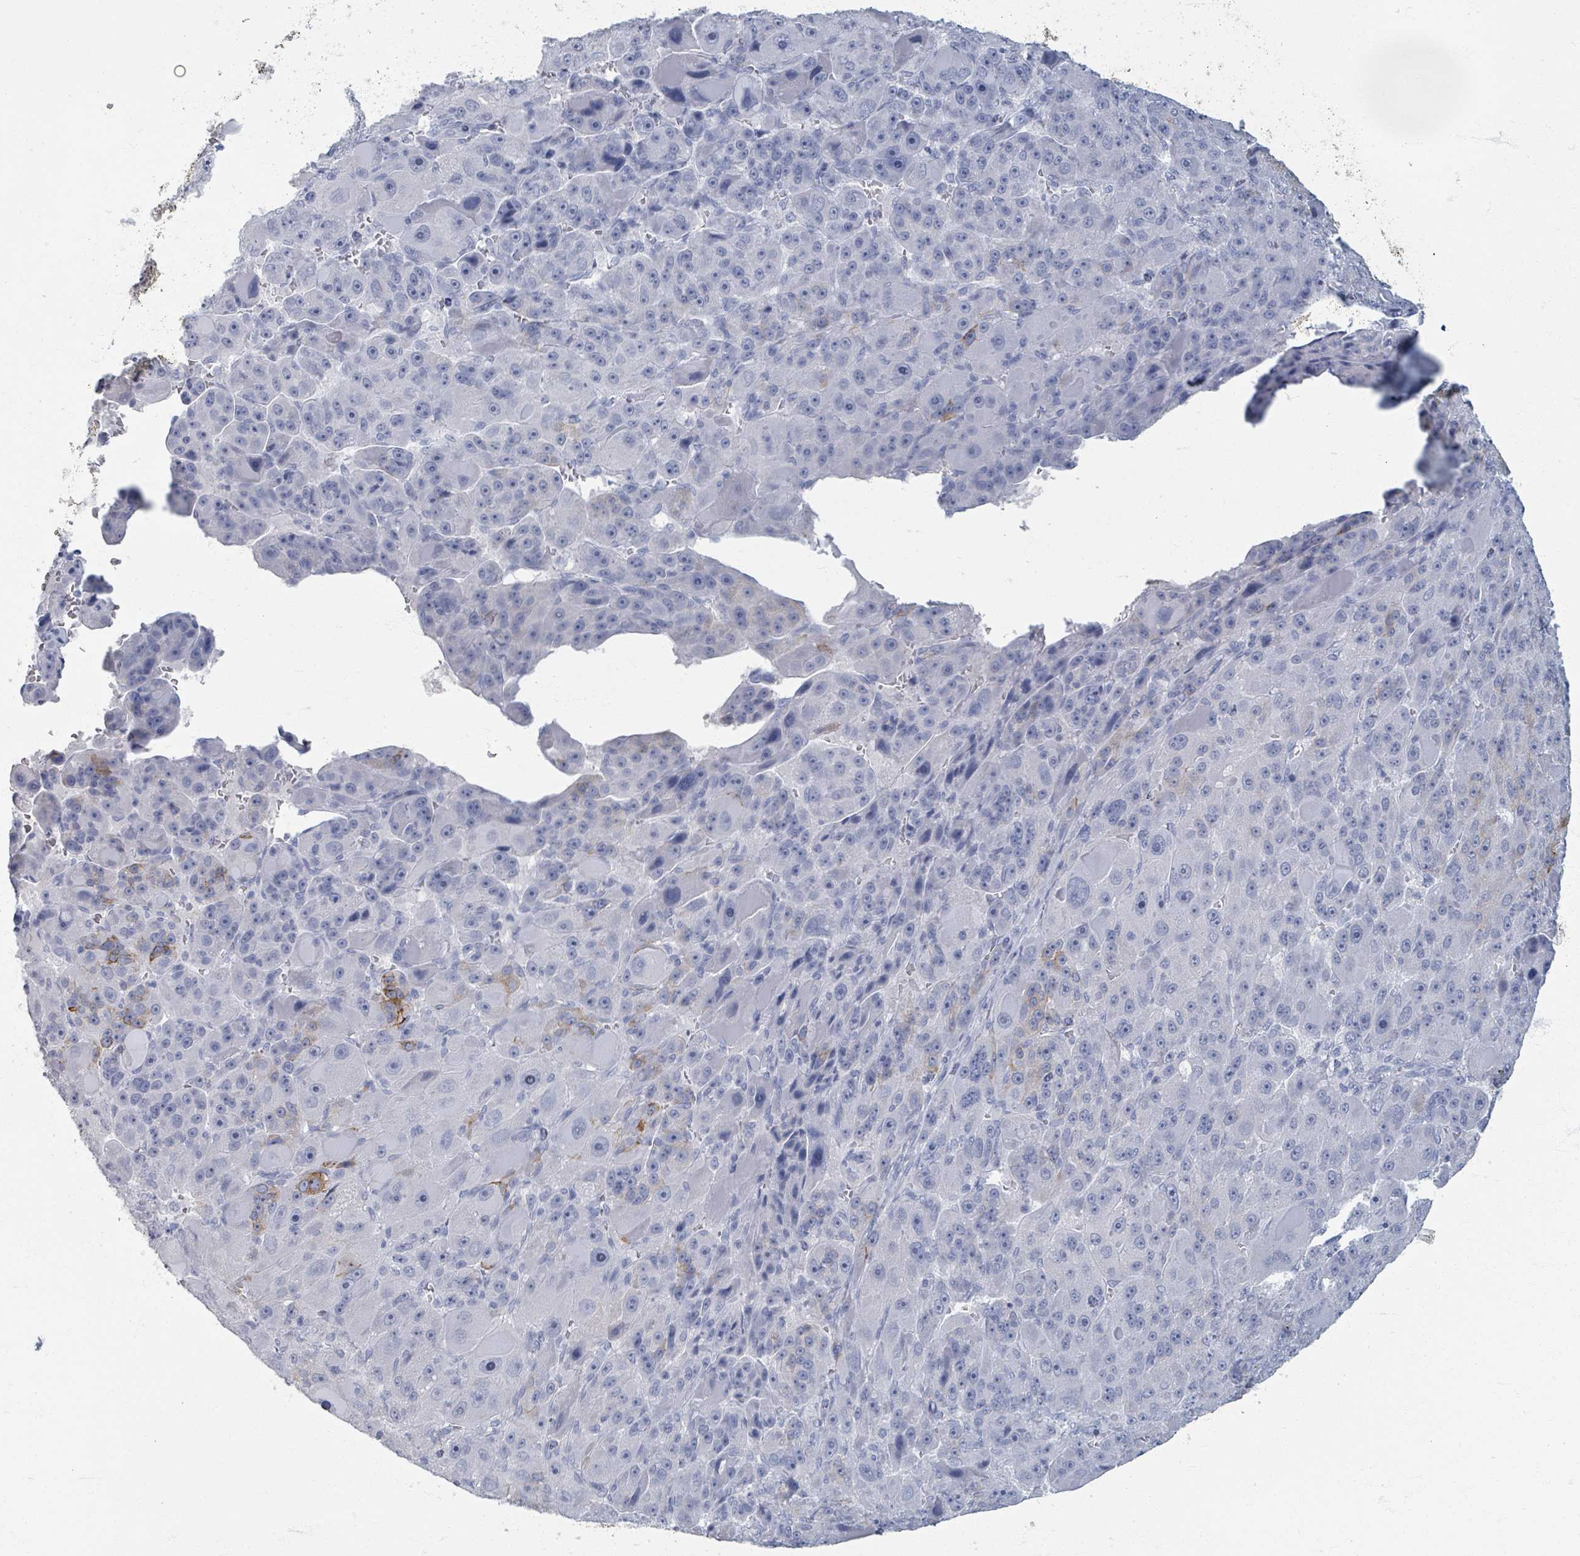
{"staining": {"intensity": "negative", "quantity": "none", "location": "none"}, "tissue": "liver cancer", "cell_type": "Tumor cells", "image_type": "cancer", "snomed": [{"axis": "morphology", "description": "Carcinoma, Hepatocellular, NOS"}, {"axis": "topography", "description": "Liver"}], "caption": "Immunohistochemistry (IHC) histopathology image of neoplastic tissue: liver cancer stained with DAB shows no significant protein expression in tumor cells. The staining was performed using DAB (3,3'-diaminobenzidine) to visualize the protein expression in brown, while the nuclei were stained in blue with hematoxylin (Magnification: 20x).", "gene": "TAS2R1", "patient": {"sex": "male", "age": 76}}